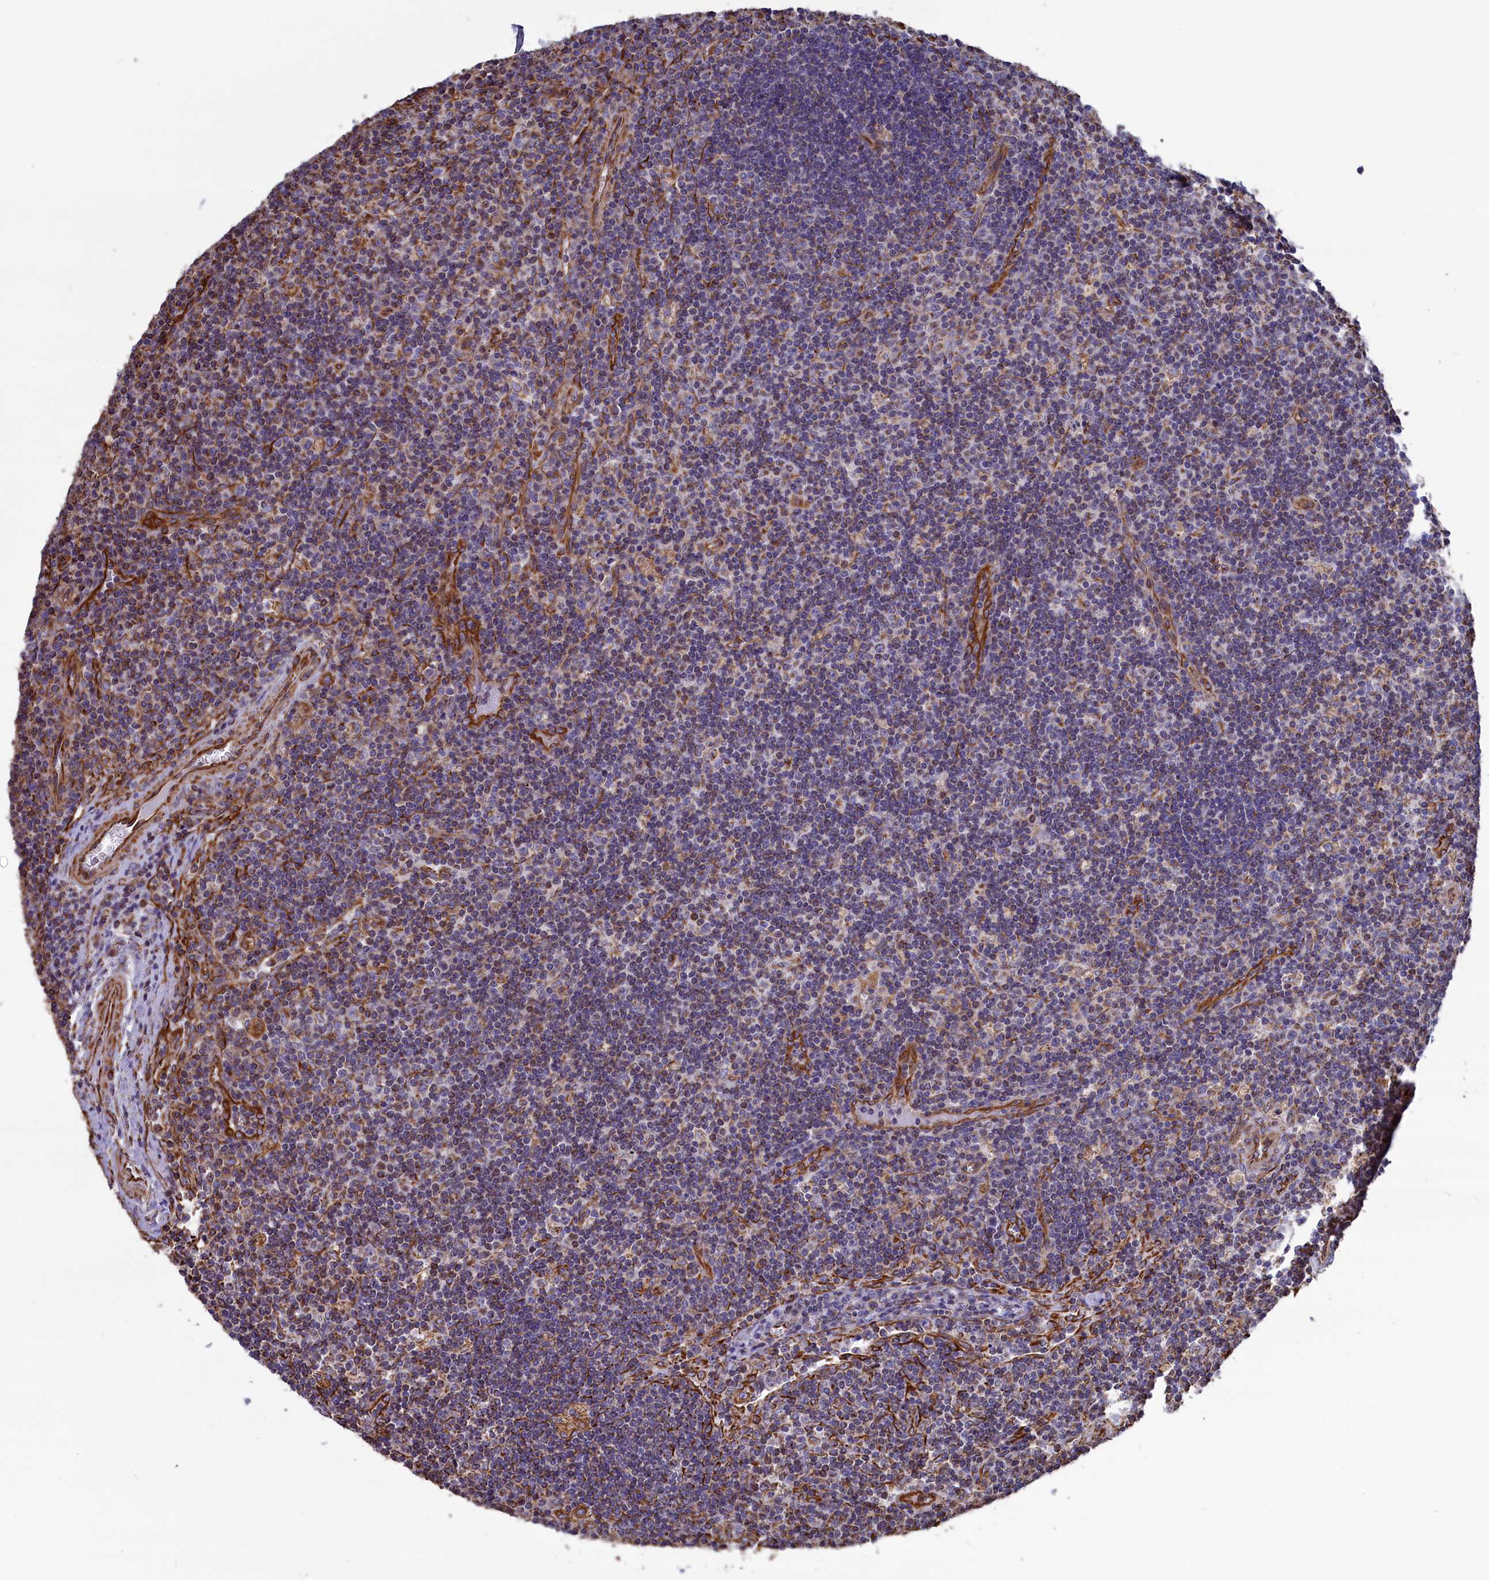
{"staining": {"intensity": "negative", "quantity": "none", "location": "none"}, "tissue": "lymph node", "cell_type": "Germinal center cells", "image_type": "normal", "snomed": [{"axis": "morphology", "description": "Normal tissue, NOS"}, {"axis": "topography", "description": "Lymph node"}], "caption": "A high-resolution micrograph shows immunohistochemistry (IHC) staining of unremarkable lymph node, which exhibits no significant expression in germinal center cells.", "gene": "GATB", "patient": {"sex": "male", "age": 58}}